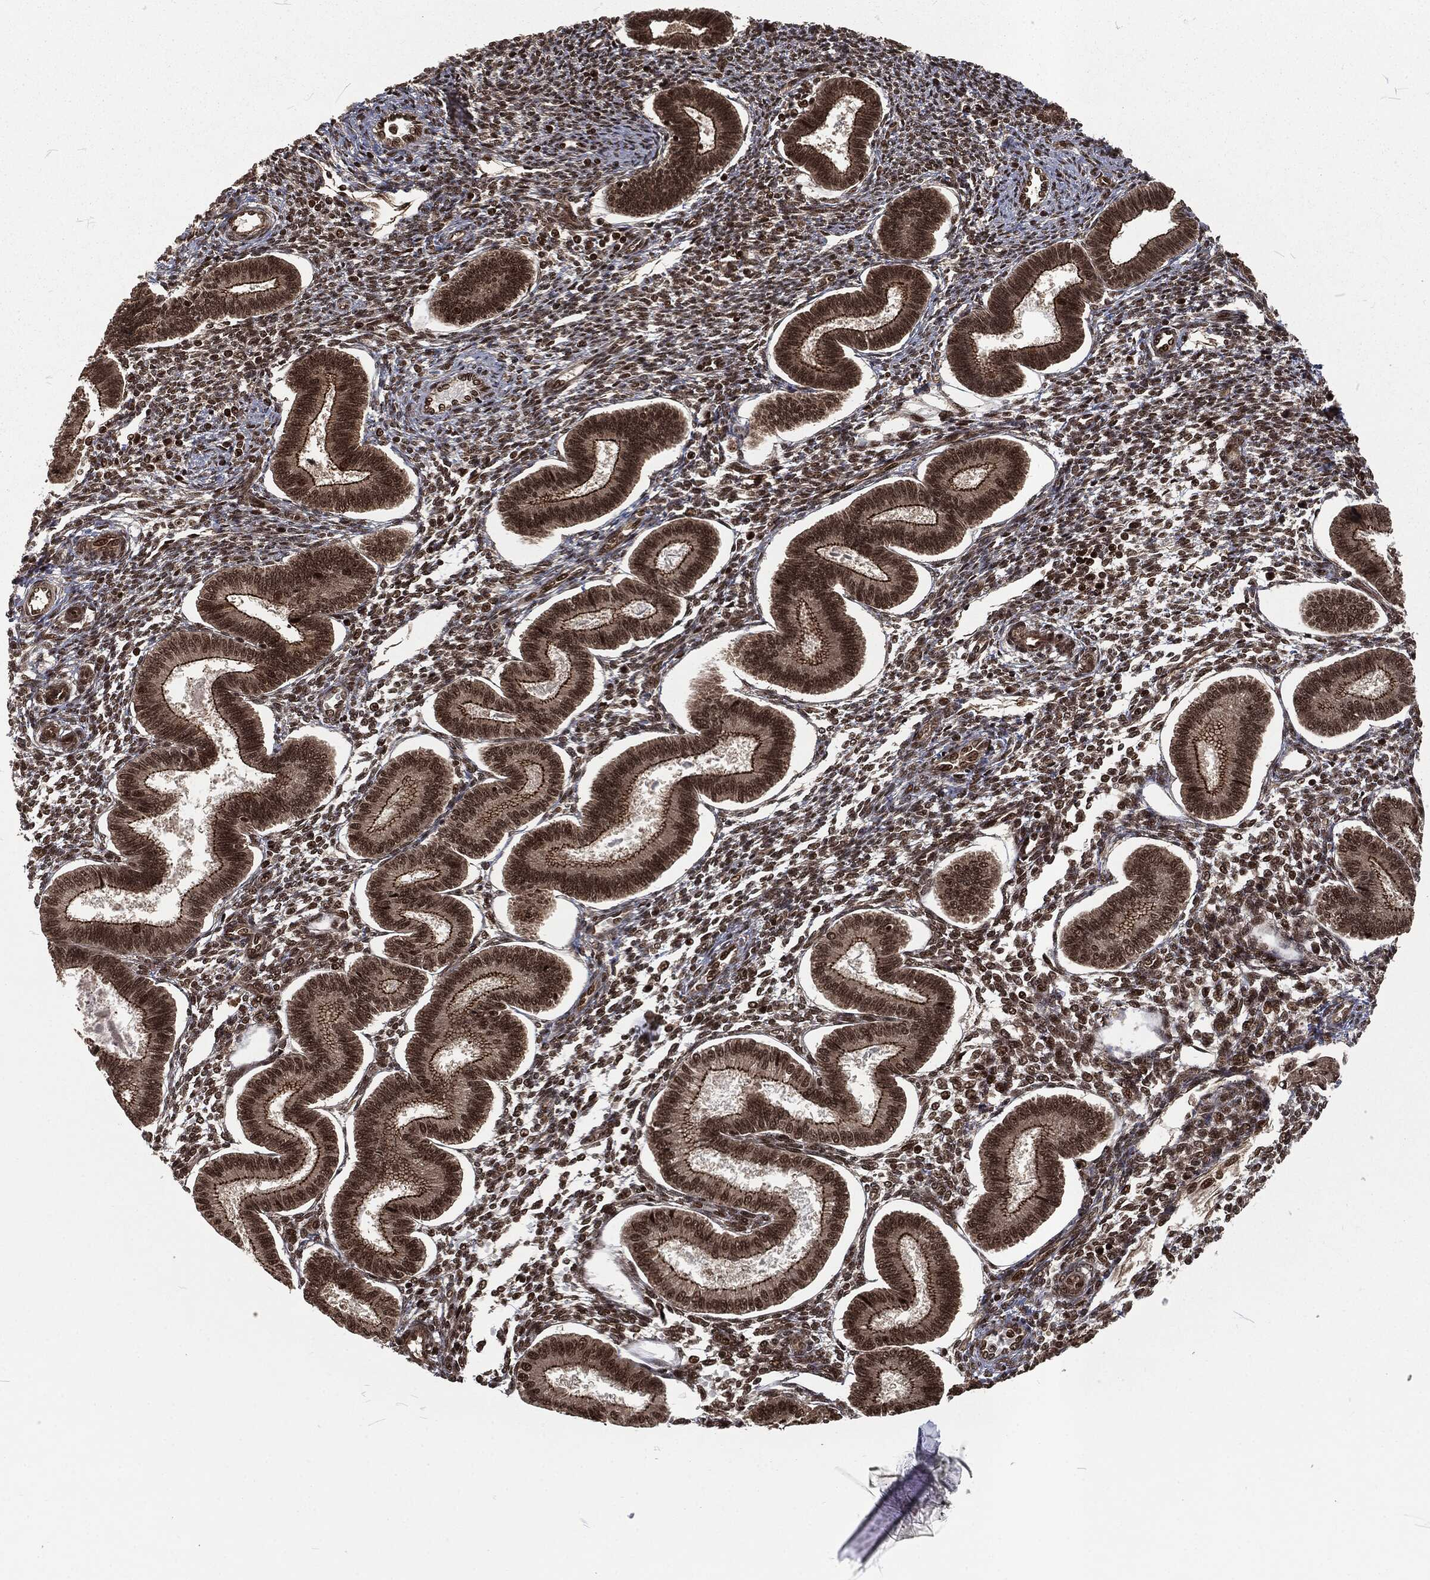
{"staining": {"intensity": "strong", "quantity": "25%-75%", "location": "nuclear"}, "tissue": "endometrium", "cell_type": "Cells in endometrial stroma", "image_type": "normal", "snomed": [{"axis": "morphology", "description": "Normal tissue, NOS"}, {"axis": "topography", "description": "Endometrium"}], "caption": "Endometrium was stained to show a protein in brown. There is high levels of strong nuclear staining in about 25%-75% of cells in endometrial stroma. (DAB IHC with brightfield microscopy, high magnification).", "gene": "NGRN", "patient": {"sex": "female", "age": 43}}